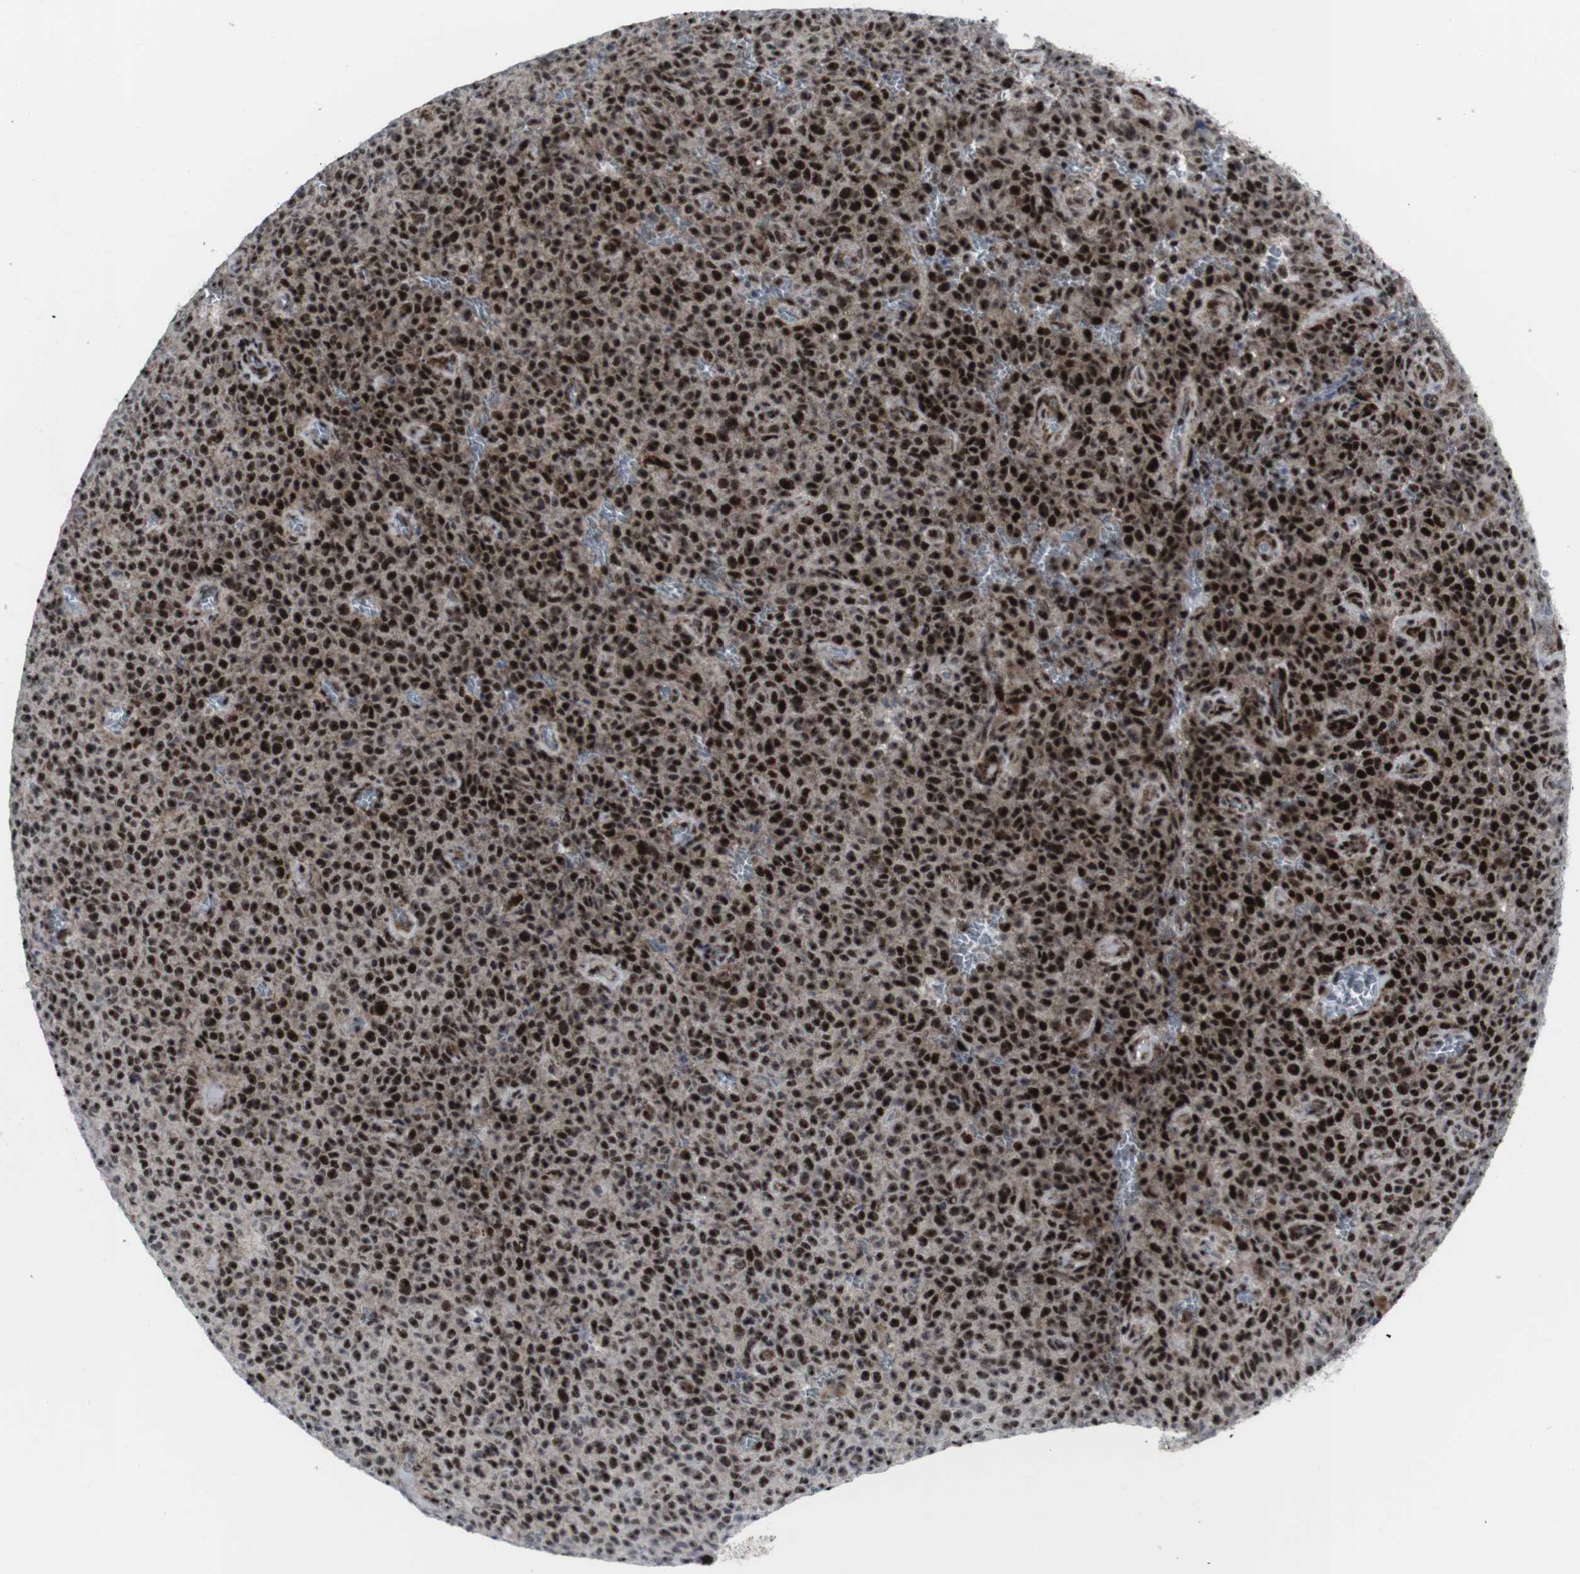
{"staining": {"intensity": "strong", "quantity": ">75%", "location": "cytoplasmic/membranous,nuclear"}, "tissue": "melanoma", "cell_type": "Tumor cells", "image_type": "cancer", "snomed": [{"axis": "morphology", "description": "Malignant melanoma, NOS"}, {"axis": "topography", "description": "Skin"}], "caption": "Tumor cells reveal high levels of strong cytoplasmic/membranous and nuclear staining in approximately >75% of cells in malignant melanoma. (Brightfield microscopy of DAB IHC at high magnification).", "gene": "MLH1", "patient": {"sex": "female", "age": 82}}